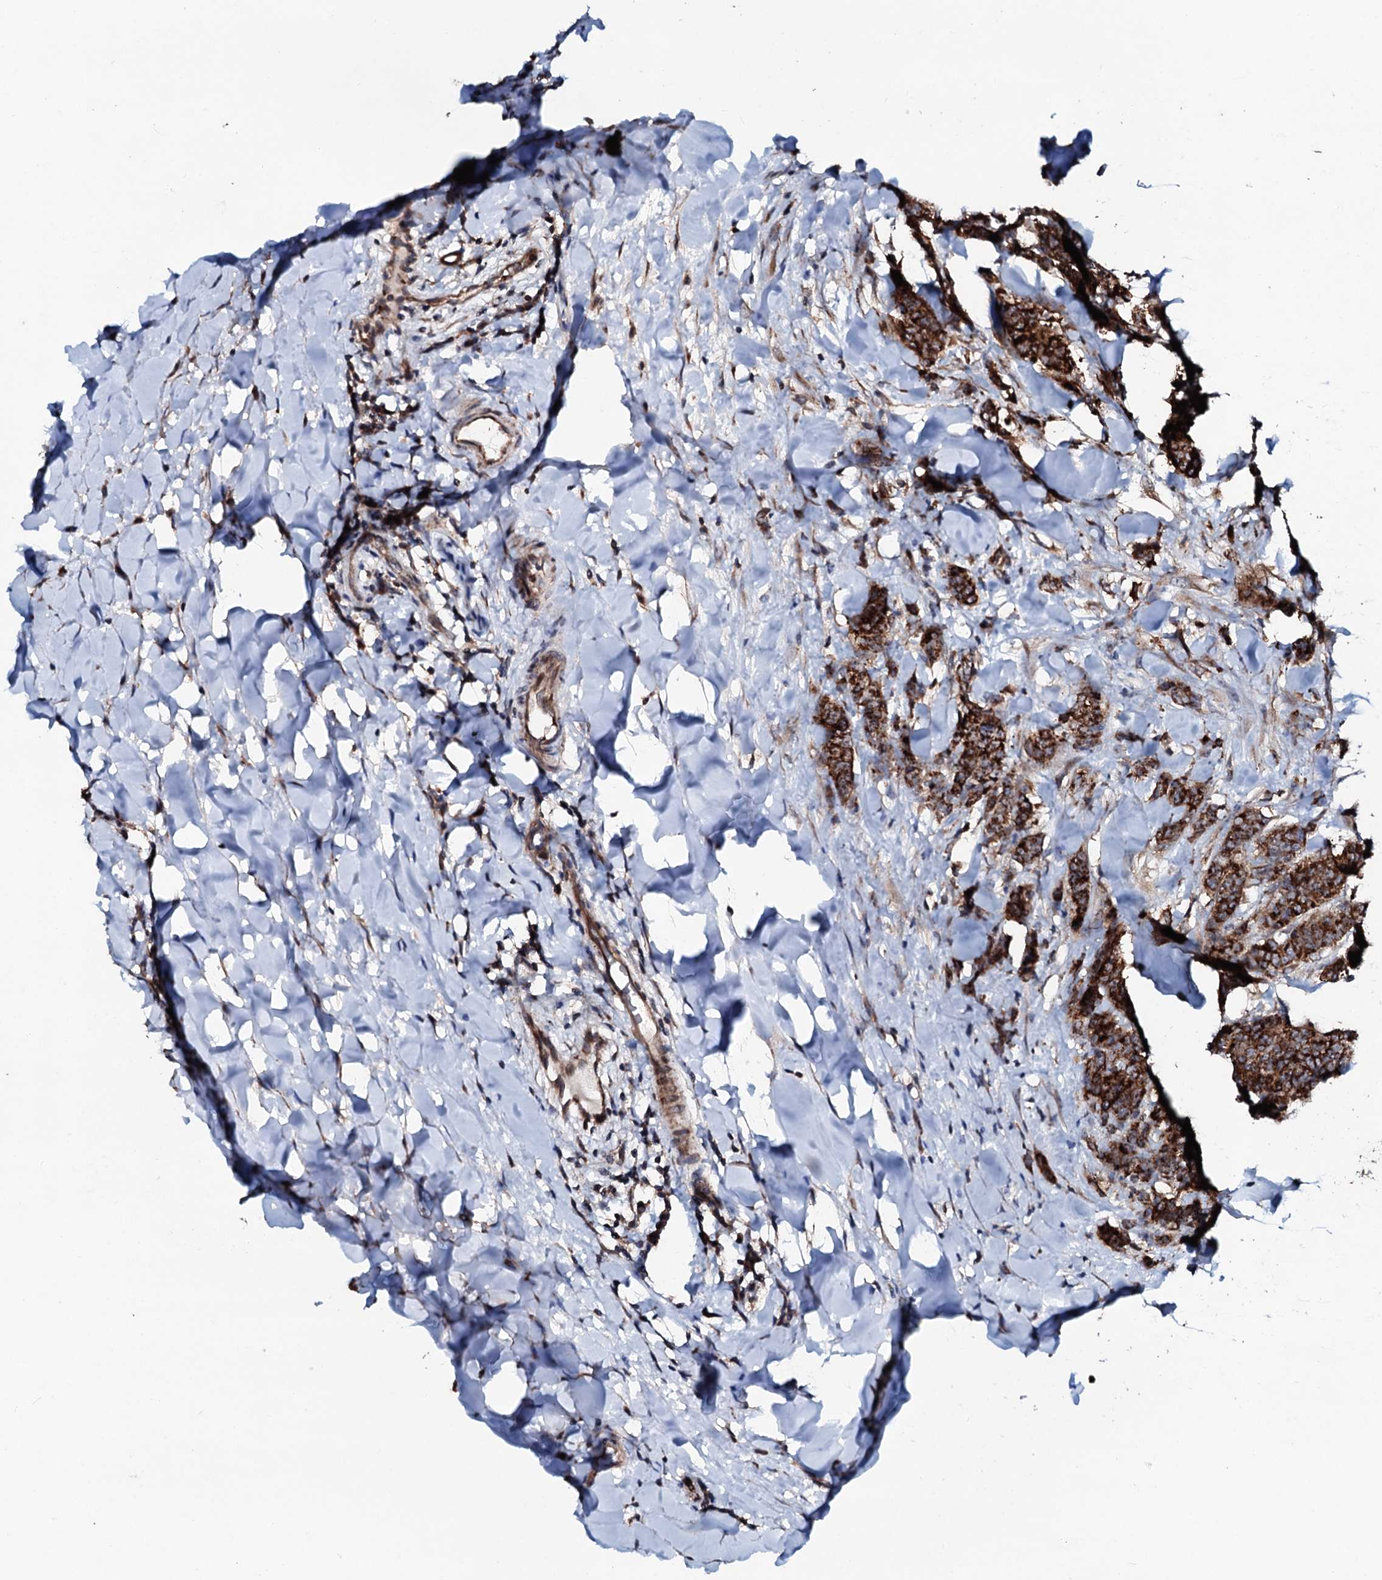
{"staining": {"intensity": "strong", "quantity": ">75%", "location": "cytoplasmic/membranous"}, "tissue": "breast cancer", "cell_type": "Tumor cells", "image_type": "cancer", "snomed": [{"axis": "morphology", "description": "Duct carcinoma"}, {"axis": "topography", "description": "Breast"}], "caption": "Breast cancer (infiltrating ductal carcinoma) stained for a protein shows strong cytoplasmic/membranous positivity in tumor cells.", "gene": "SDHAF2", "patient": {"sex": "female", "age": 40}}